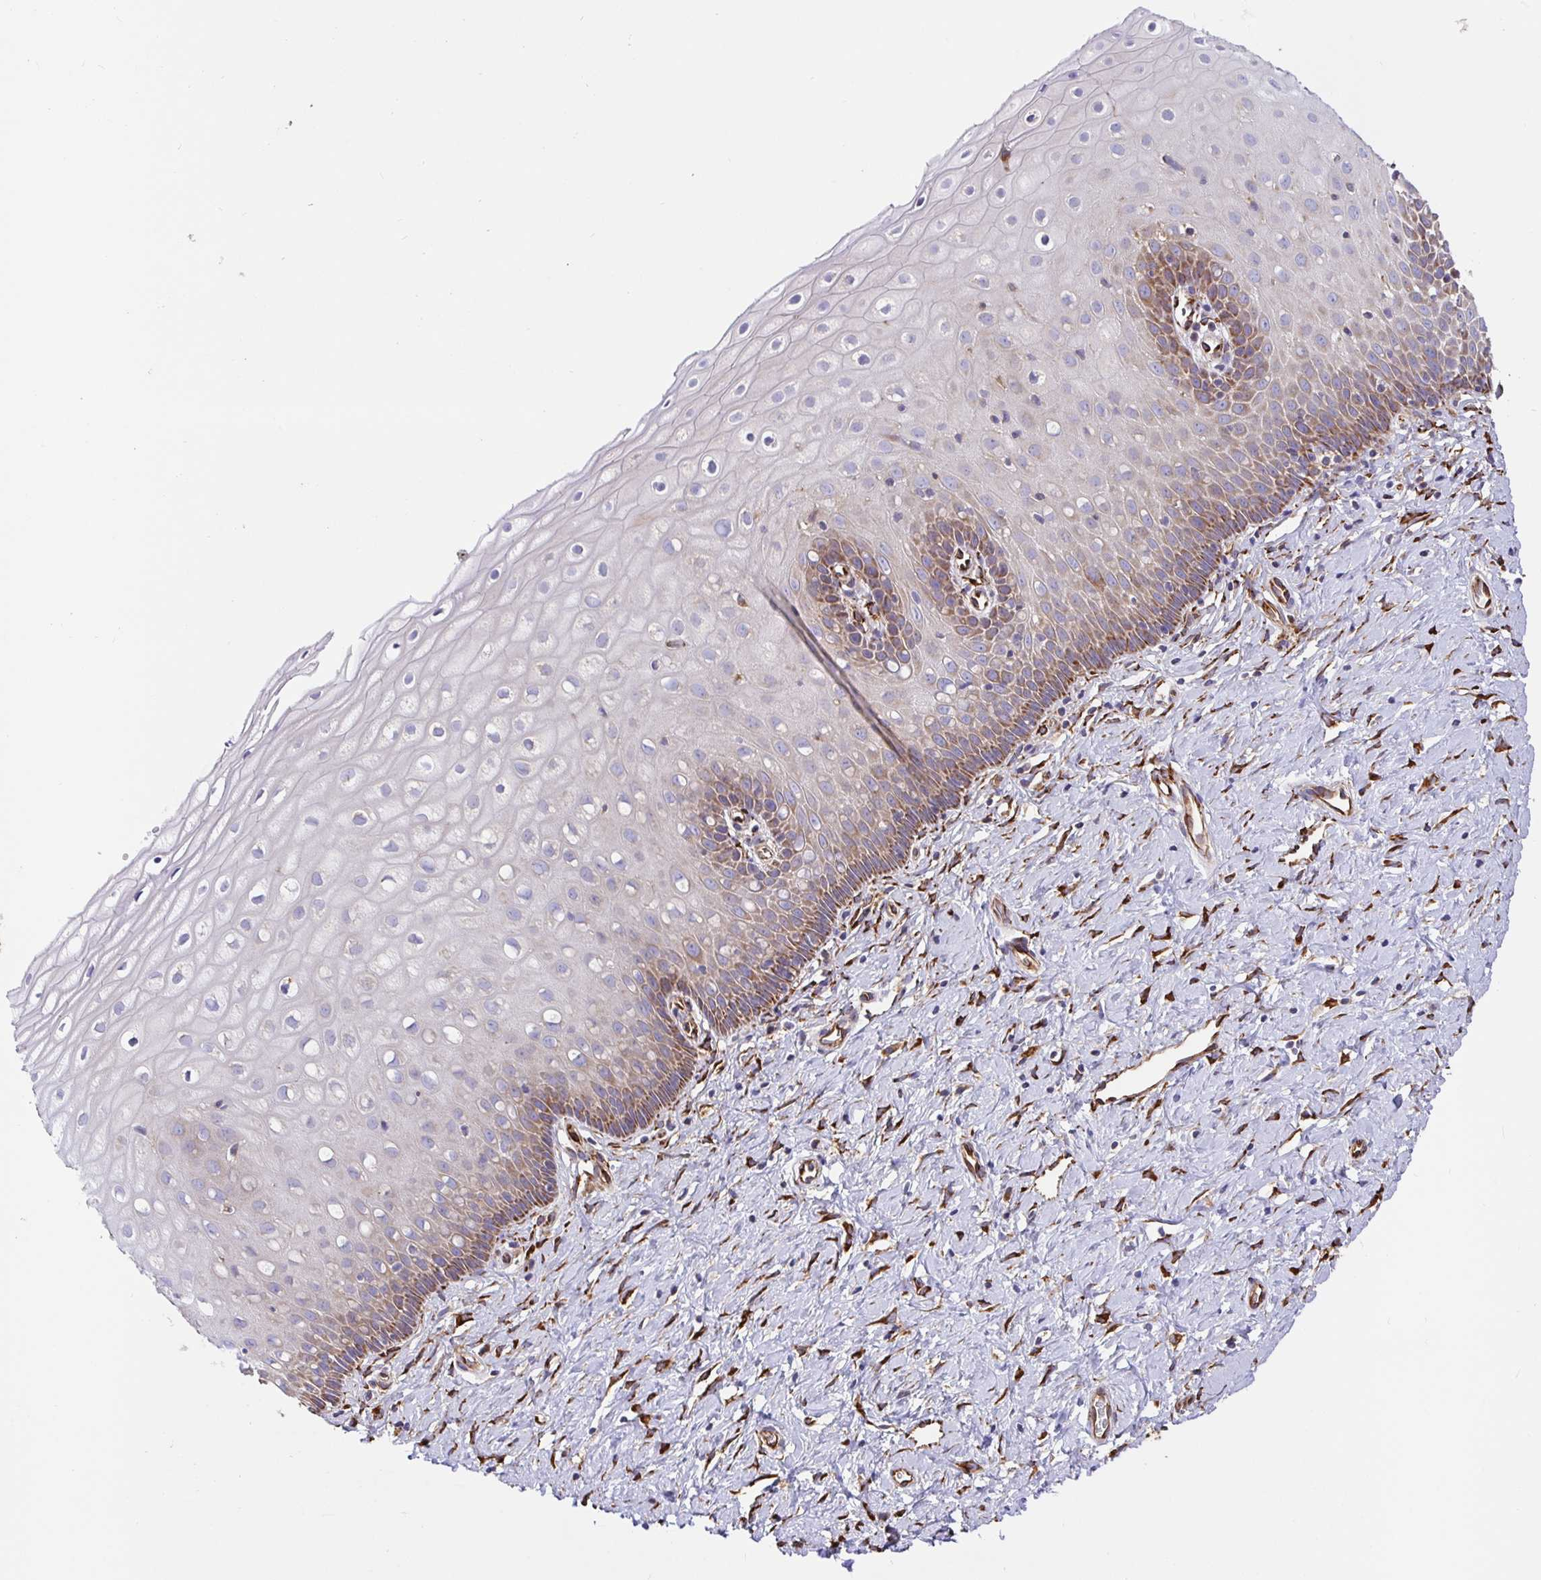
{"staining": {"intensity": "moderate", "quantity": ">75%", "location": "cytoplasmic/membranous"}, "tissue": "cervix", "cell_type": "Glandular cells", "image_type": "normal", "snomed": [{"axis": "morphology", "description": "Normal tissue, NOS"}, {"axis": "topography", "description": "Cervix"}], "caption": "High-magnification brightfield microscopy of unremarkable cervix stained with DAB (brown) and counterstained with hematoxylin (blue). glandular cells exhibit moderate cytoplasmic/membranous expression is appreciated in about>75% of cells.", "gene": "MAOA", "patient": {"sex": "female", "age": 37}}